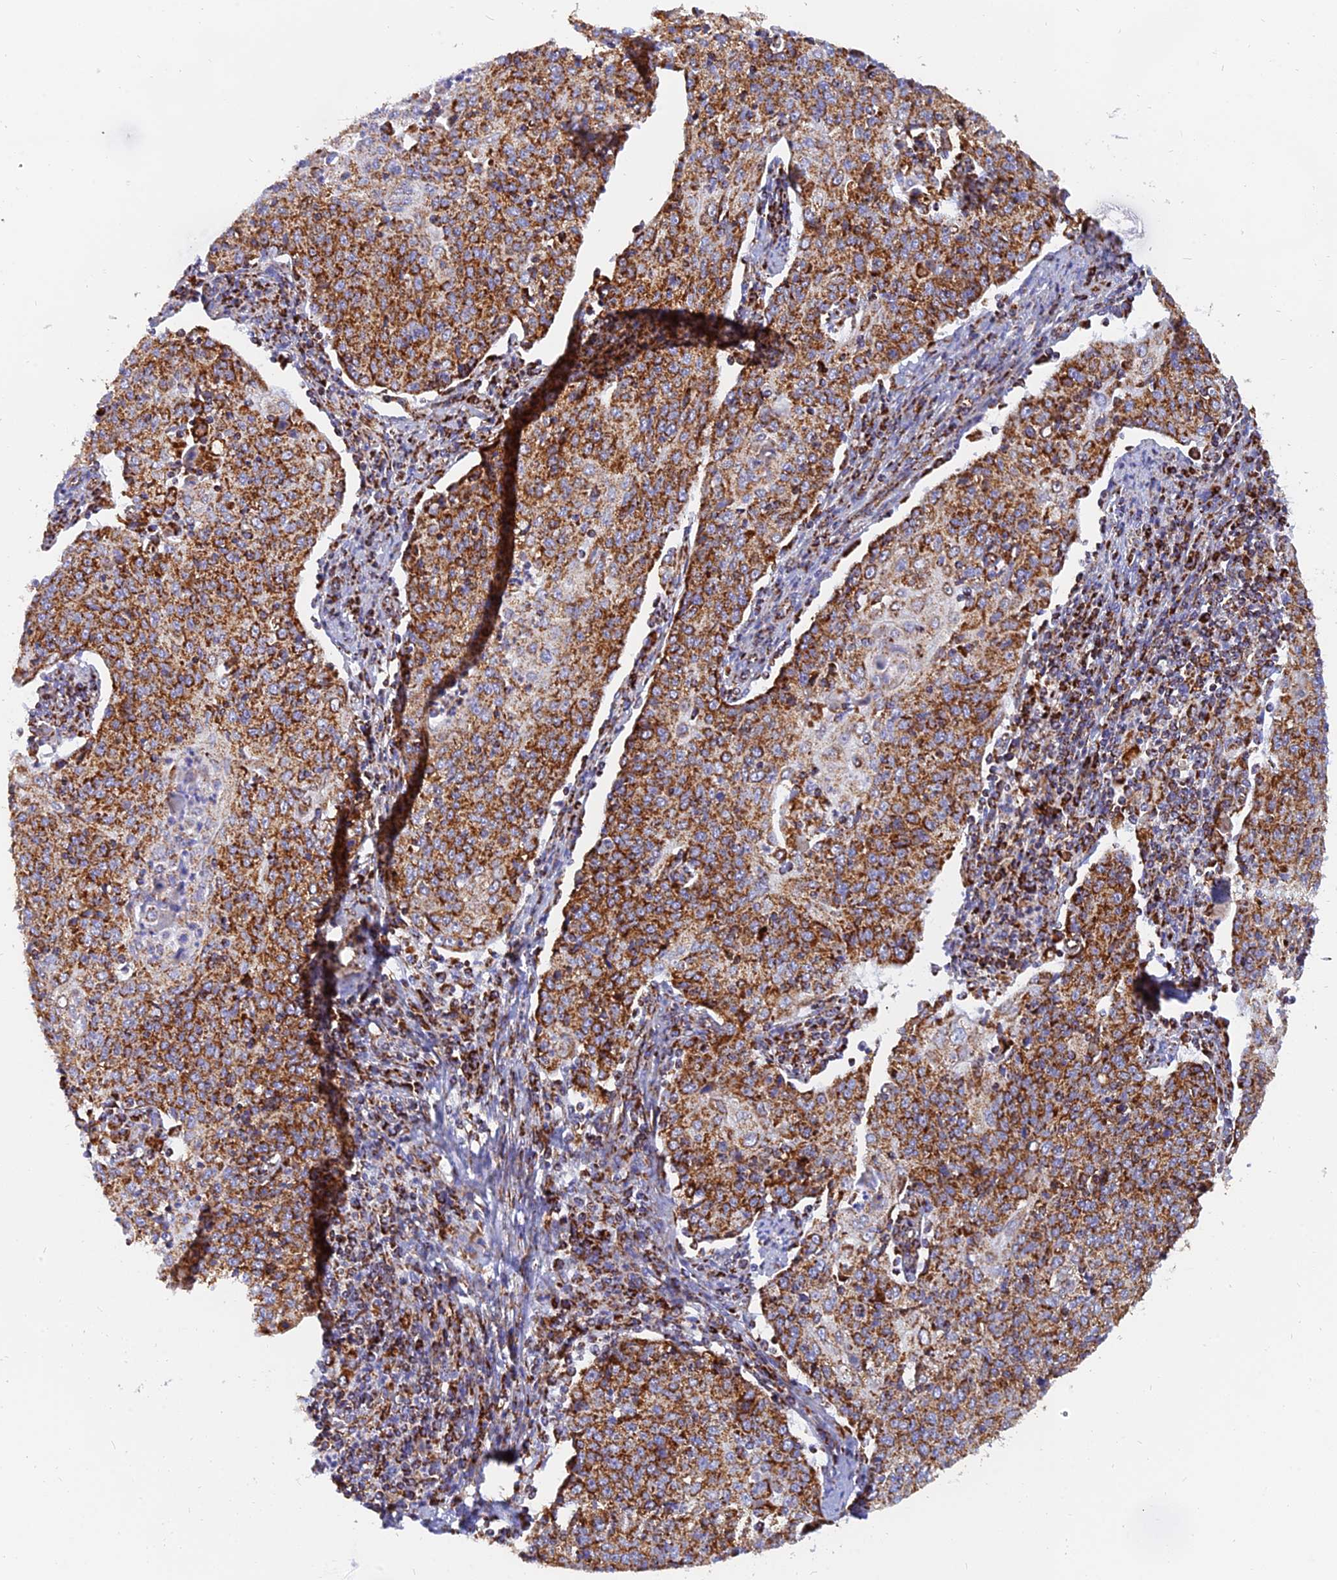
{"staining": {"intensity": "strong", "quantity": ">75%", "location": "cytoplasmic/membranous"}, "tissue": "cervical cancer", "cell_type": "Tumor cells", "image_type": "cancer", "snomed": [{"axis": "morphology", "description": "Squamous cell carcinoma, NOS"}, {"axis": "topography", "description": "Cervix"}], "caption": "Brown immunohistochemical staining in human cervical squamous cell carcinoma demonstrates strong cytoplasmic/membranous expression in about >75% of tumor cells.", "gene": "NDUFB6", "patient": {"sex": "female", "age": 48}}